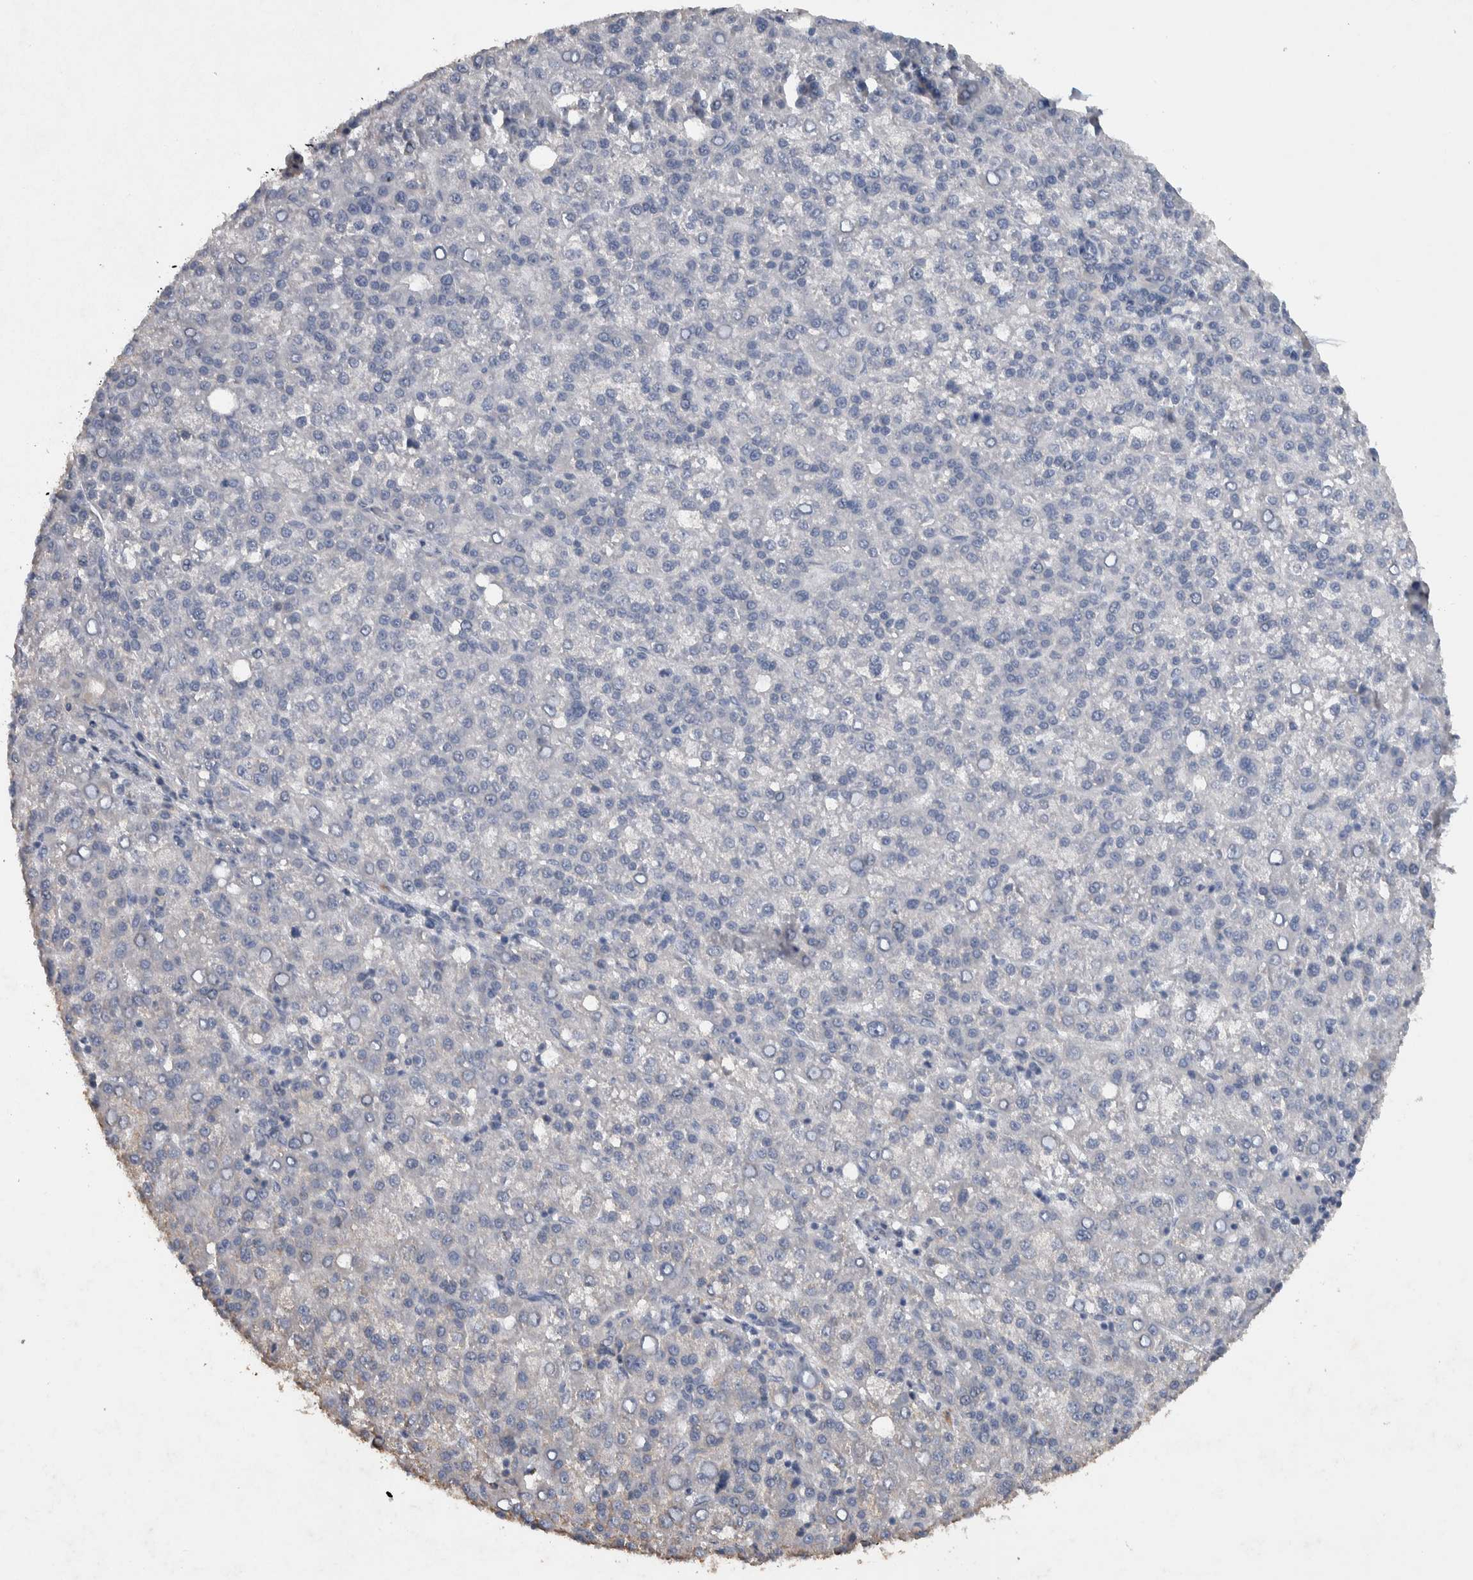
{"staining": {"intensity": "negative", "quantity": "none", "location": "none"}, "tissue": "liver cancer", "cell_type": "Tumor cells", "image_type": "cancer", "snomed": [{"axis": "morphology", "description": "Carcinoma, Hepatocellular, NOS"}, {"axis": "topography", "description": "Liver"}], "caption": "Immunohistochemistry (IHC) of human hepatocellular carcinoma (liver) reveals no positivity in tumor cells.", "gene": "NT5C2", "patient": {"sex": "female", "age": 58}}